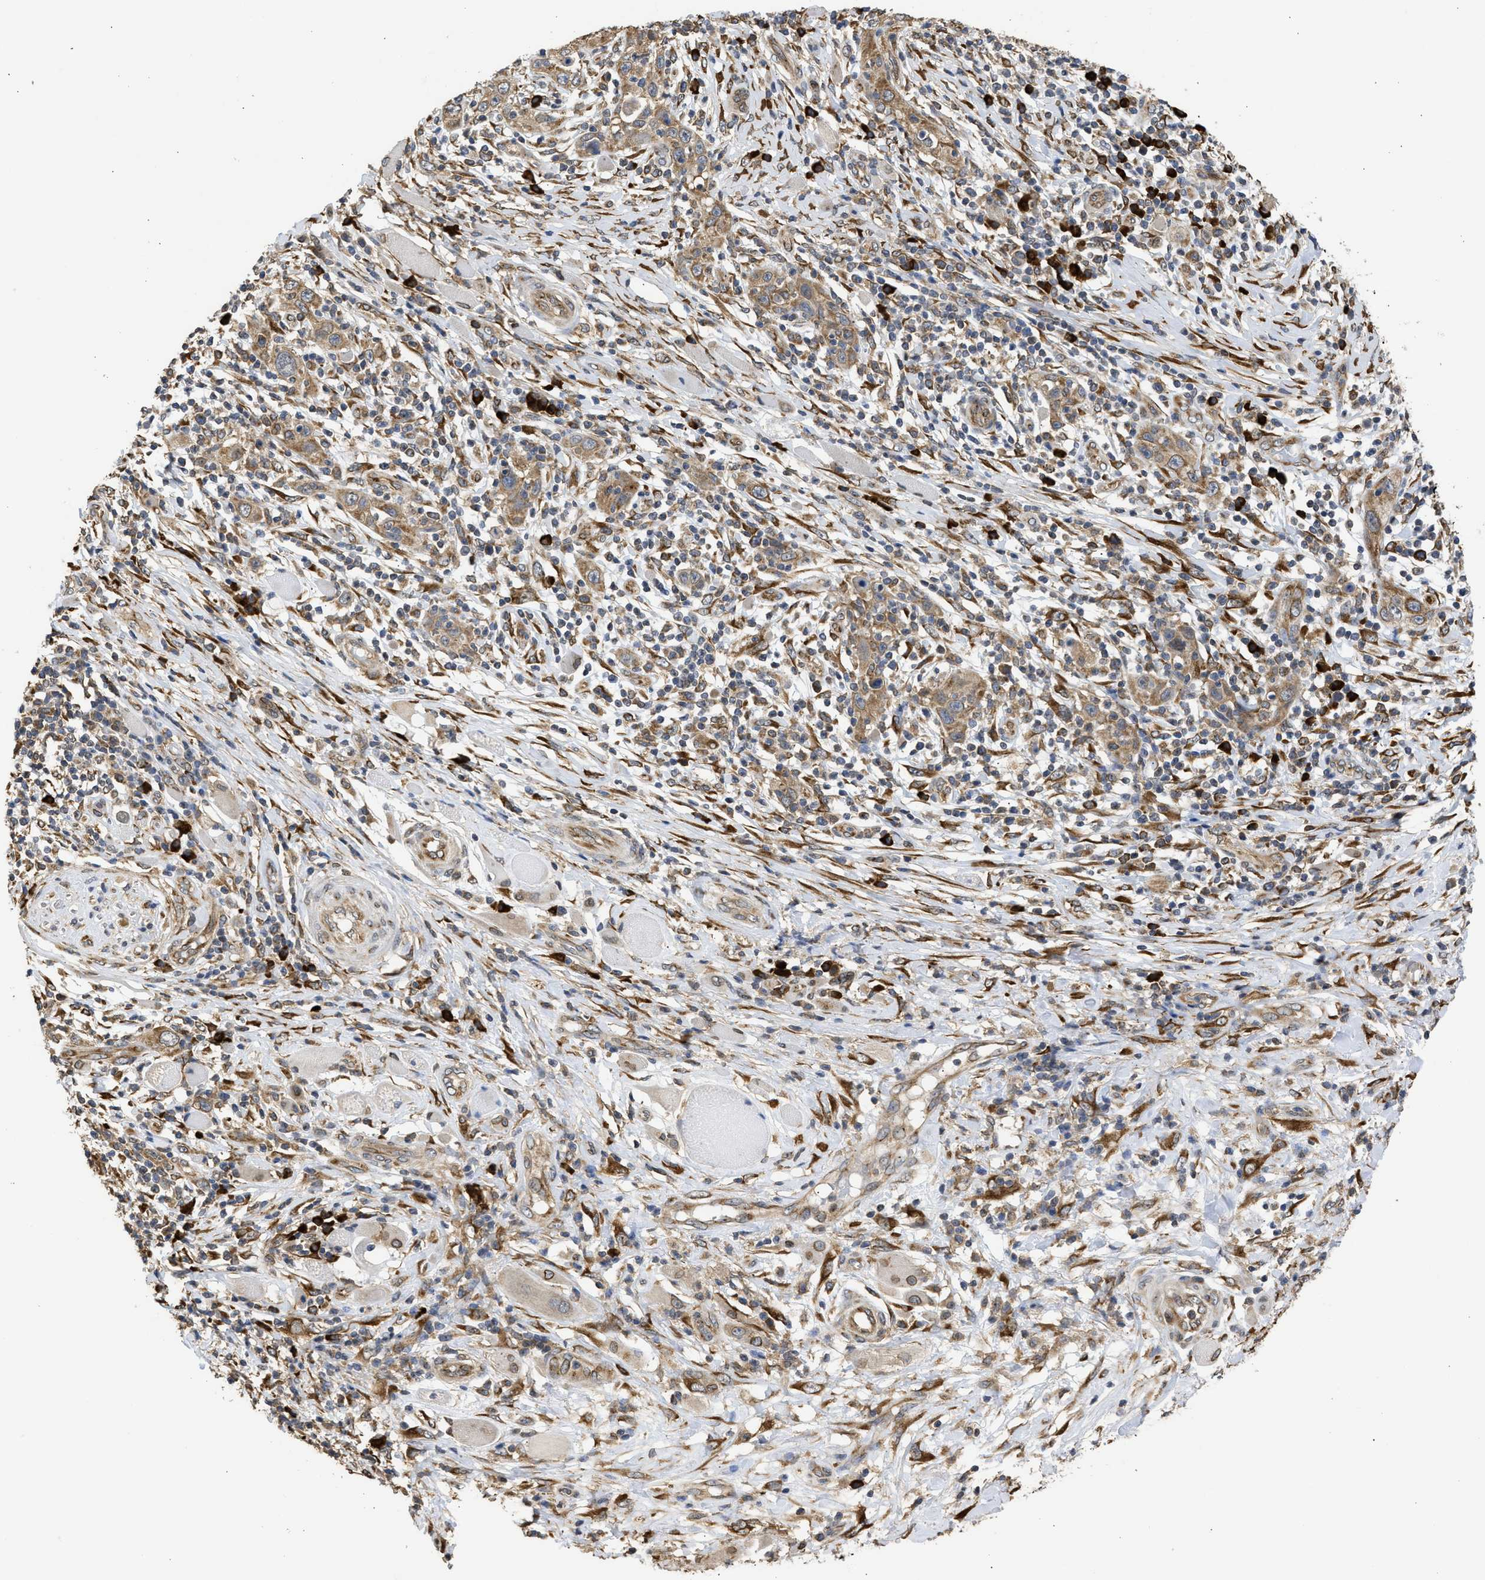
{"staining": {"intensity": "moderate", "quantity": ">75%", "location": "cytoplasmic/membranous"}, "tissue": "skin cancer", "cell_type": "Tumor cells", "image_type": "cancer", "snomed": [{"axis": "morphology", "description": "Squamous cell carcinoma, NOS"}, {"axis": "topography", "description": "Skin"}], "caption": "DAB (3,3'-diaminobenzidine) immunohistochemical staining of human skin squamous cell carcinoma reveals moderate cytoplasmic/membranous protein positivity in about >75% of tumor cells.", "gene": "DNAJC1", "patient": {"sex": "female", "age": 88}}